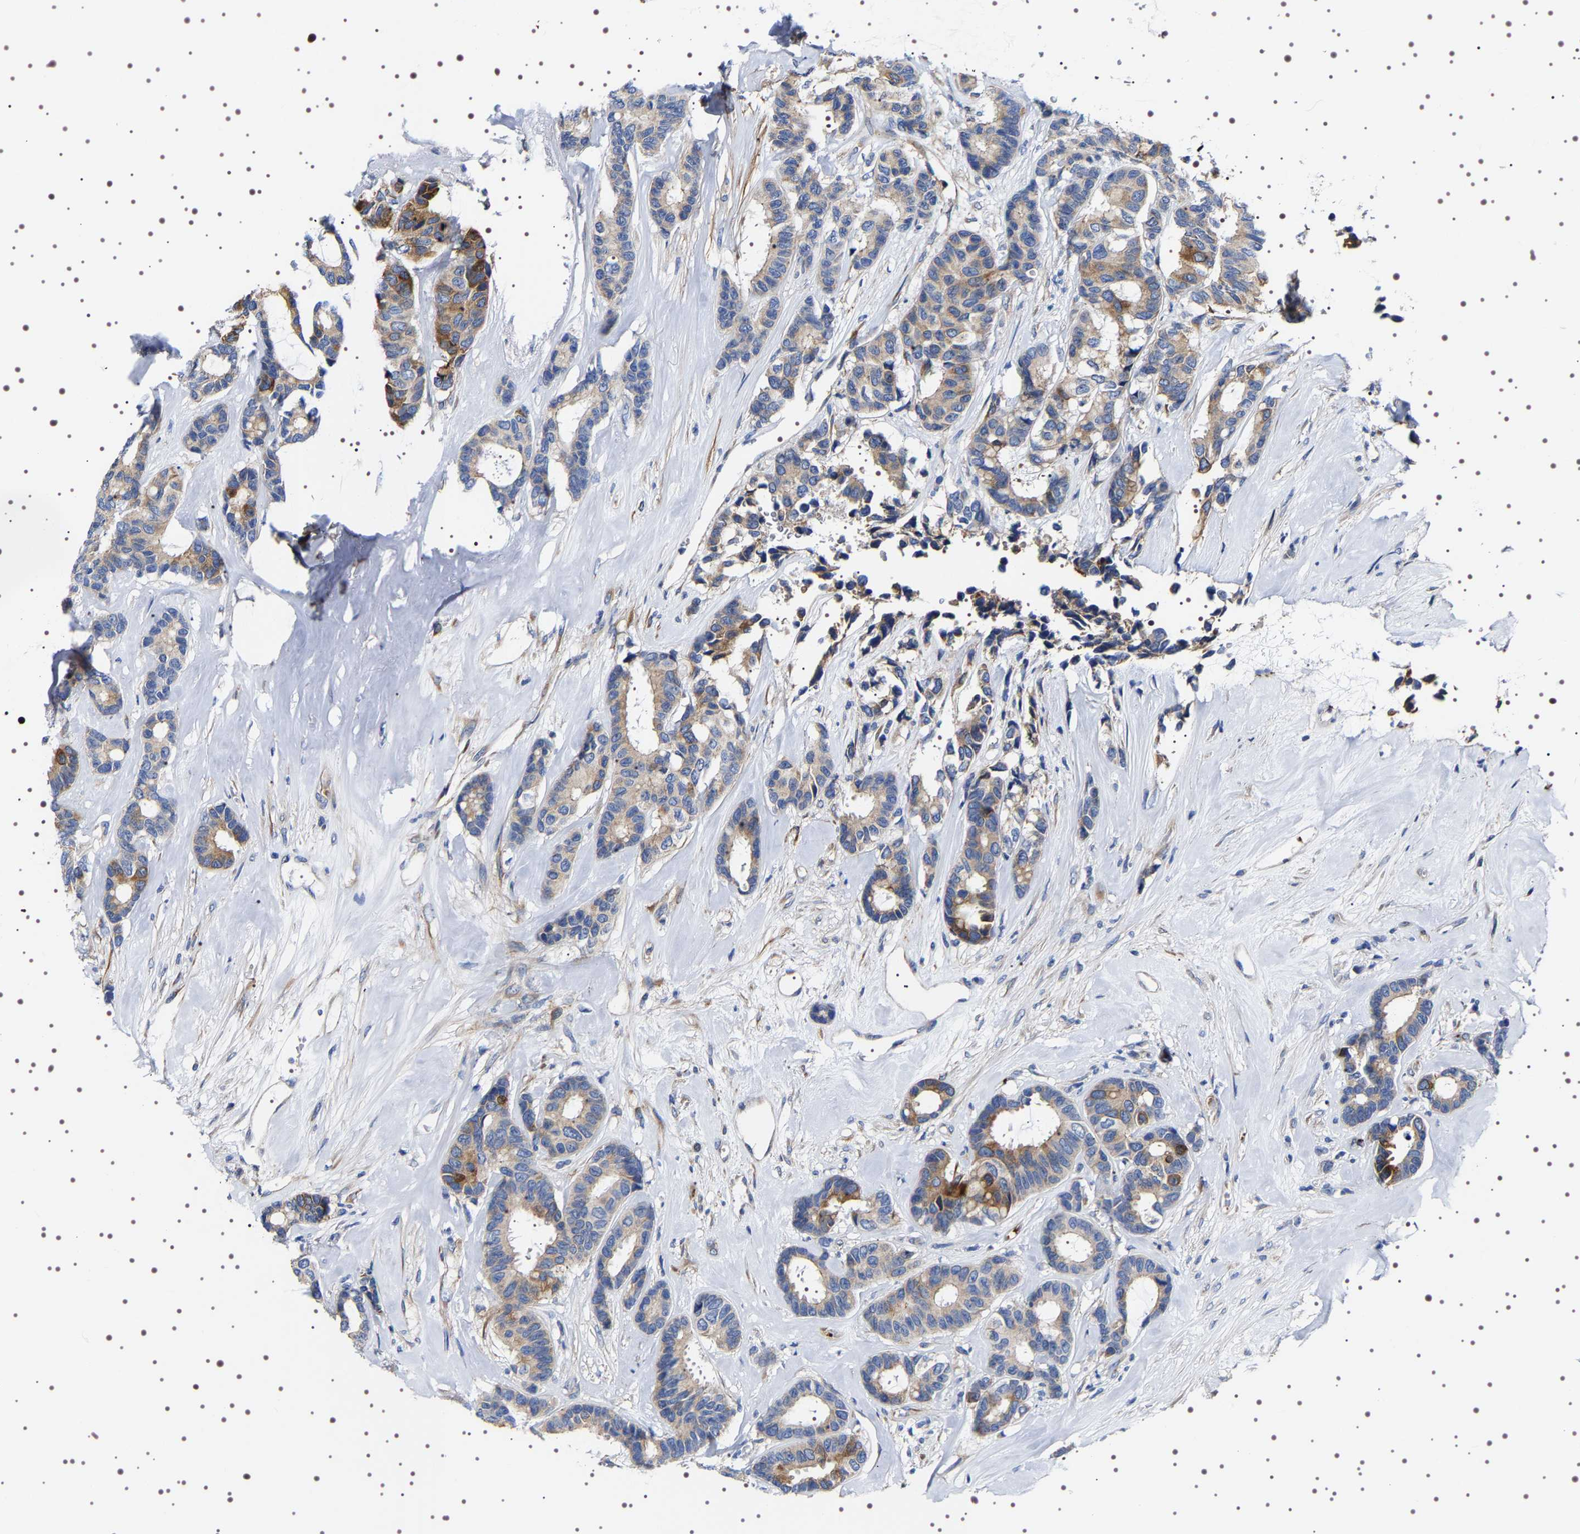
{"staining": {"intensity": "moderate", "quantity": "25%-75%", "location": "cytoplasmic/membranous"}, "tissue": "breast cancer", "cell_type": "Tumor cells", "image_type": "cancer", "snomed": [{"axis": "morphology", "description": "Duct carcinoma"}, {"axis": "topography", "description": "Breast"}], "caption": "Protein expression analysis of breast infiltrating ductal carcinoma reveals moderate cytoplasmic/membranous expression in approximately 25%-75% of tumor cells. (DAB IHC with brightfield microscopy, high magnification).", "gene": "SQLE", "patient": {"sex": "female", "age": 87}}